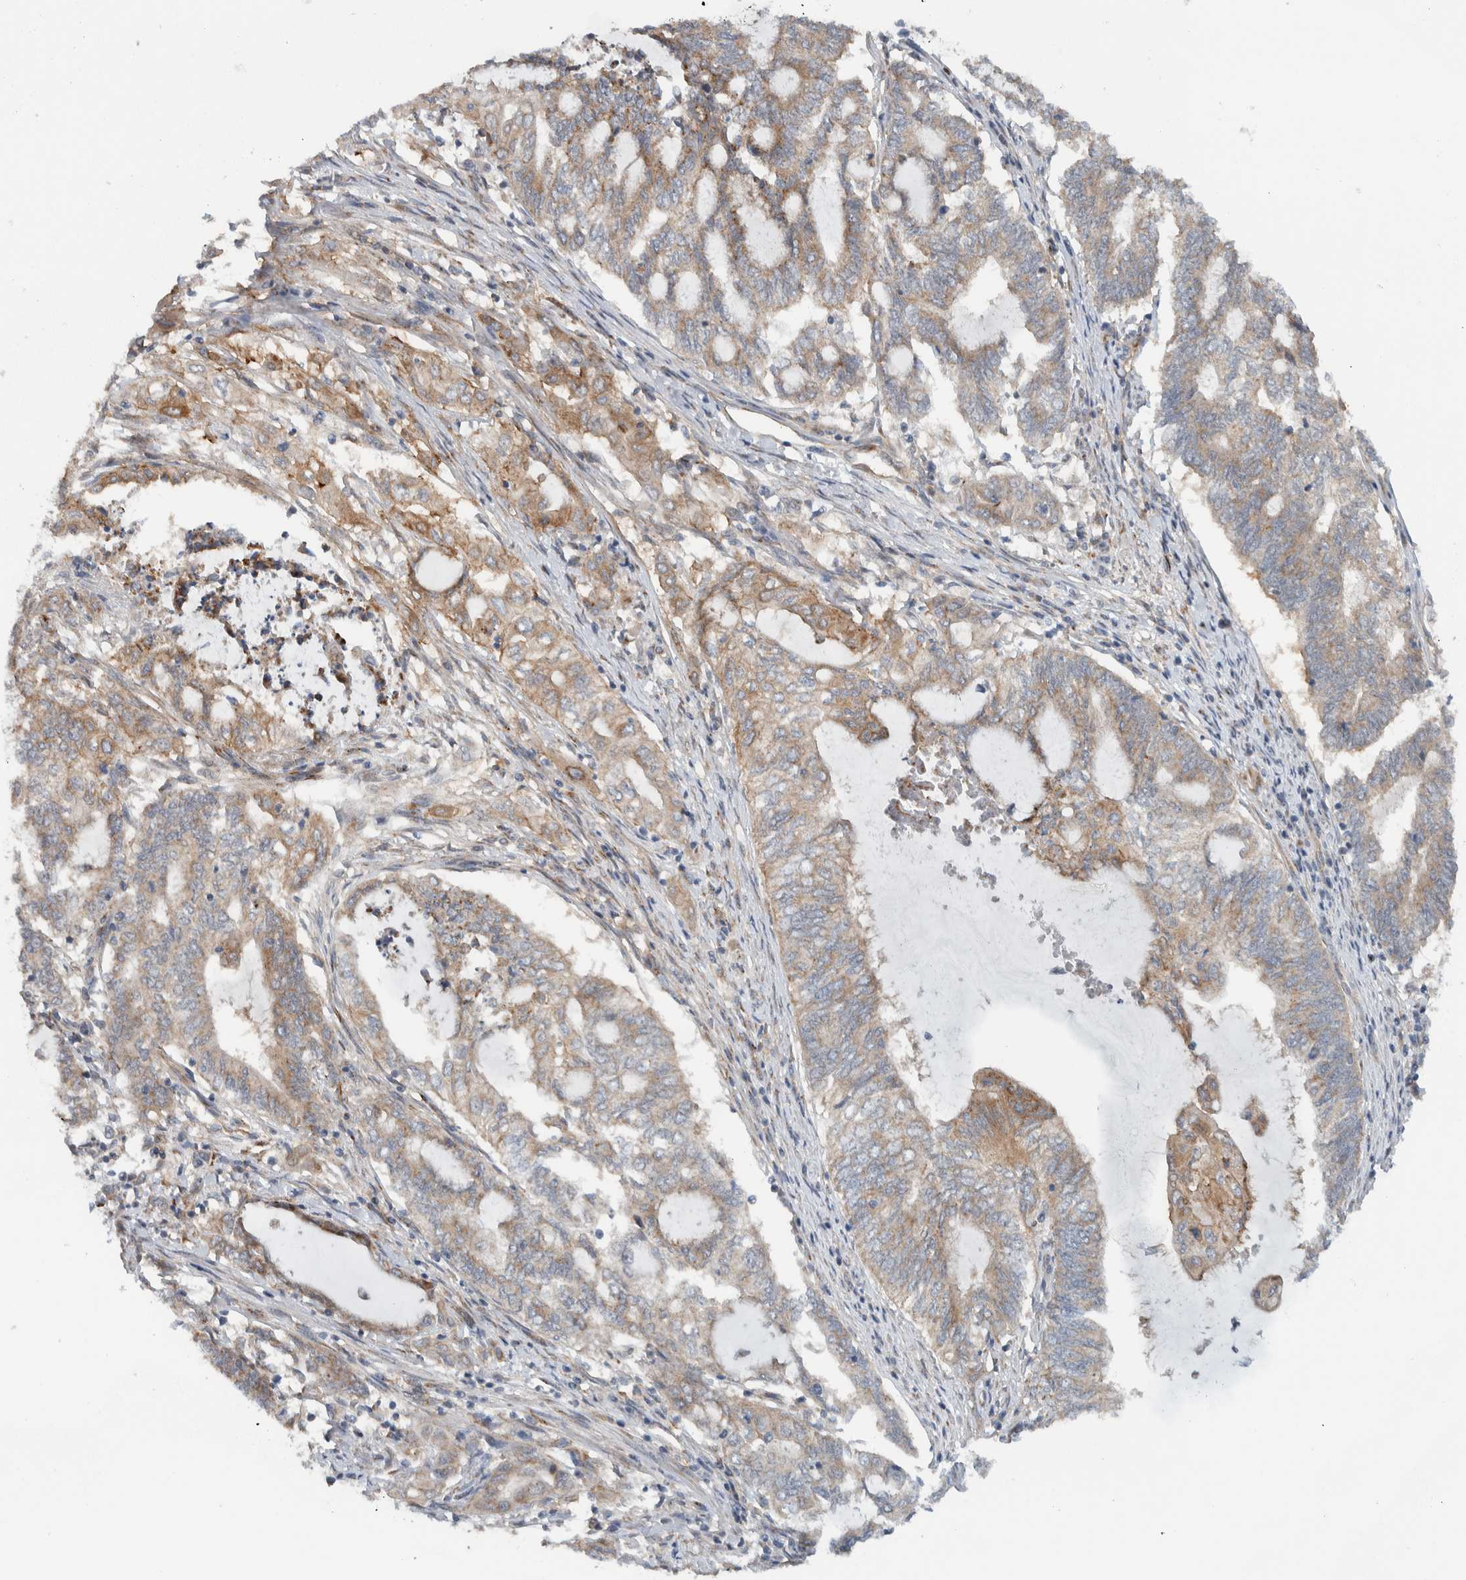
{"staining": {"intensity": "weak", "quantity": ">75%", "location": "cytoplasmic/membranous"}, "tissue": "endometrial cancer", "cell_type": "Tumor cells", "image_type": "cancer", "snomed": [{"axis": "morphology", "description": "Adenocarcinoma, NOS"}, {"axis": "topography", "description": "Uterus"}, {"axis": "topography", "description": "Endometrium"}], "caption": "Endometrial cancer (adenocarcinoma) tissue exhibits weak cytoplasmic/membranous staining in about >75% of tumor cells The protein is stained brown, and the nuclei are stained in blue (DAB IHC with brightfield microscopy, high magnification).", "gene": "RERE", "patient": {"sex": "female", "age": 70}}